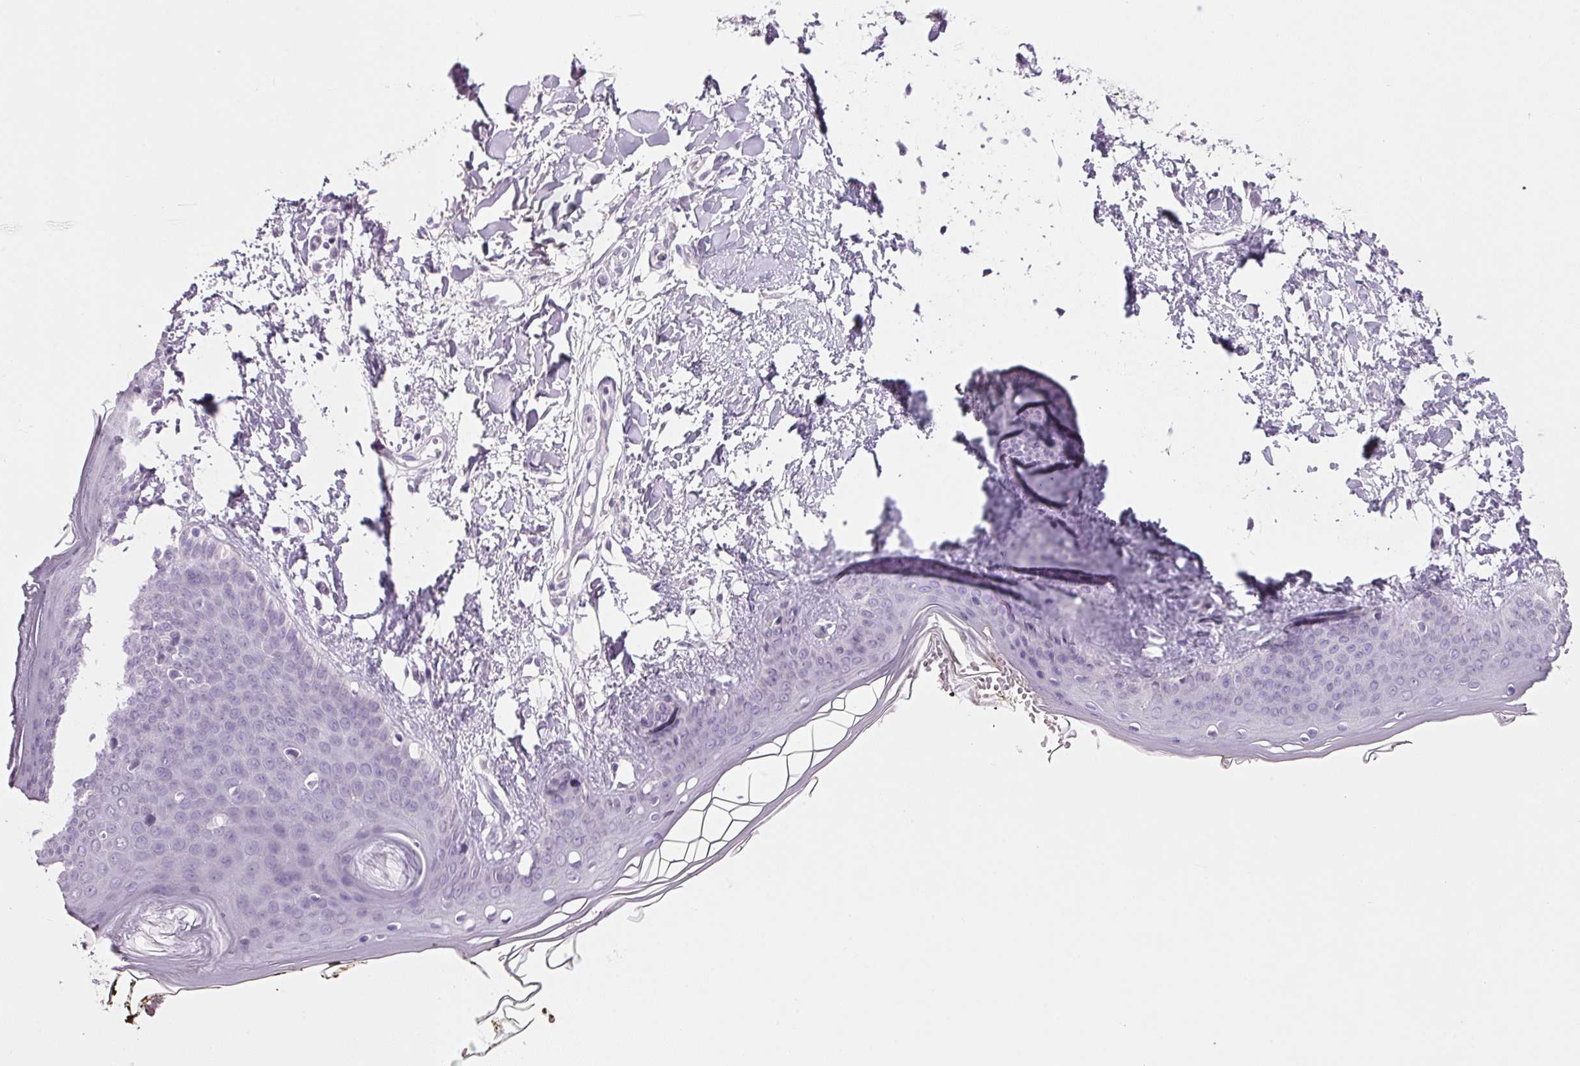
{"staining": {"intensity": "negative", "quantity": "none", "location": "none"}, "tissue": "skin", "cell_type": "Fibroblasts", "image_type": "normal", "snomed": [{"axis": "morphology", "description": "Normal tissue, NOS"}, {"axis": "topography", "description": "Skin"}], "caption": "Fibroblasts are negative for protein expression in normal human skin. (Stains: DAB (3,3'-diaminobenzidine) immunohistochemistry with hematoxylin counter stain, Microscopy: brightfield microscopy at high magnification).", "gene": "PPP1R1A", "patient": {"sex": "female", "age": 34}}